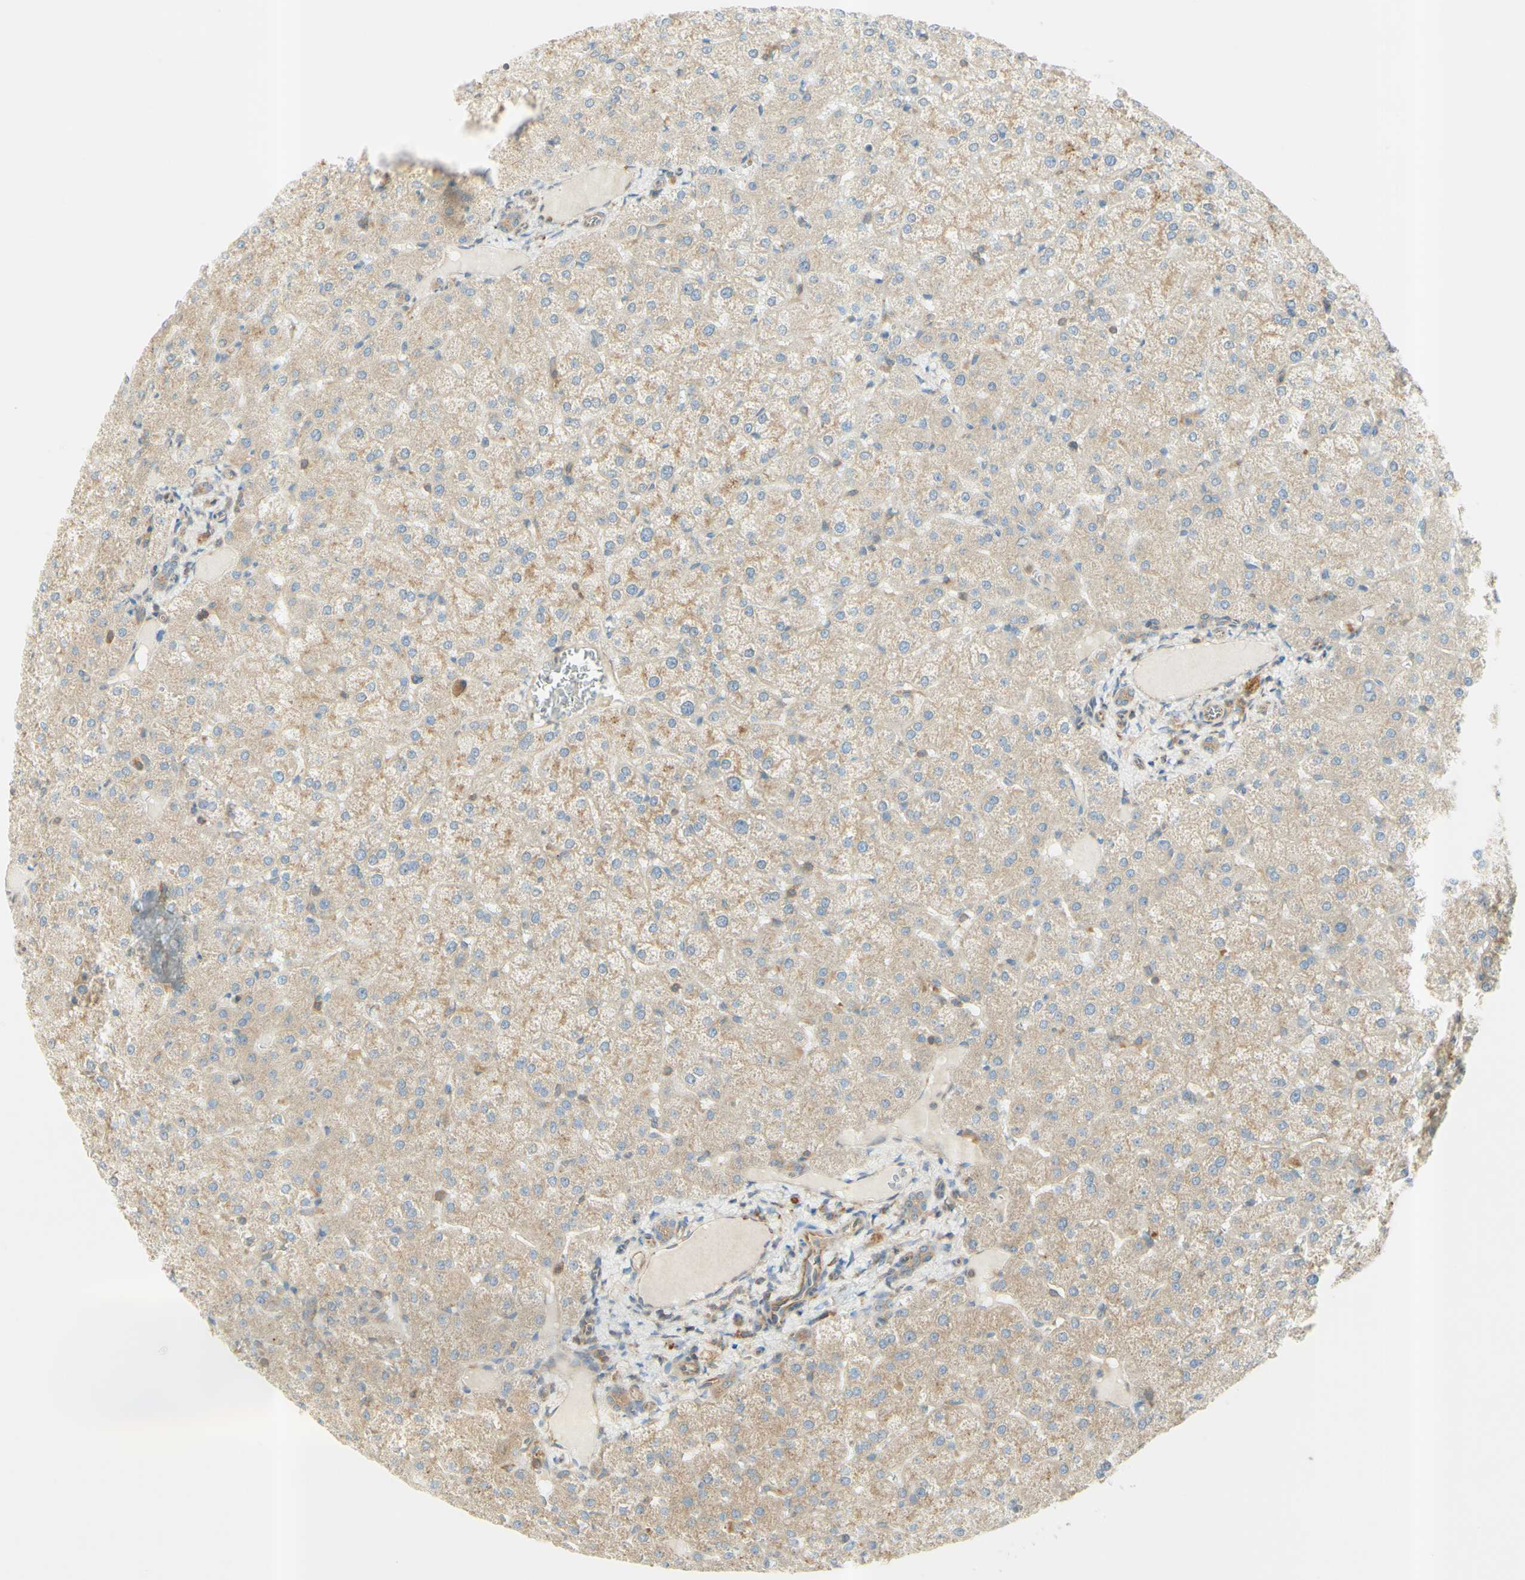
{"staining": {"intensity": "moderate", "quantity": ">75%", "location": "cytoplasmic/membranous"}, "tissue": "liver", "cell_type": "Cholangiocytes", "image_type": "normal", "snomed": [{"axis": "morphology", "description": "Normal tissue, NOS"}, {"axis": "topography", "description": "Liver"}], "caption": "Unremarkable liver was stained to show a protein in brown. There is medium levels of moderate cytoplasmic/membranous staining in approximately >75% of cholangiocytes.", "gene": "IKBKG", "patient": {"sex": "female", "age": 32}}